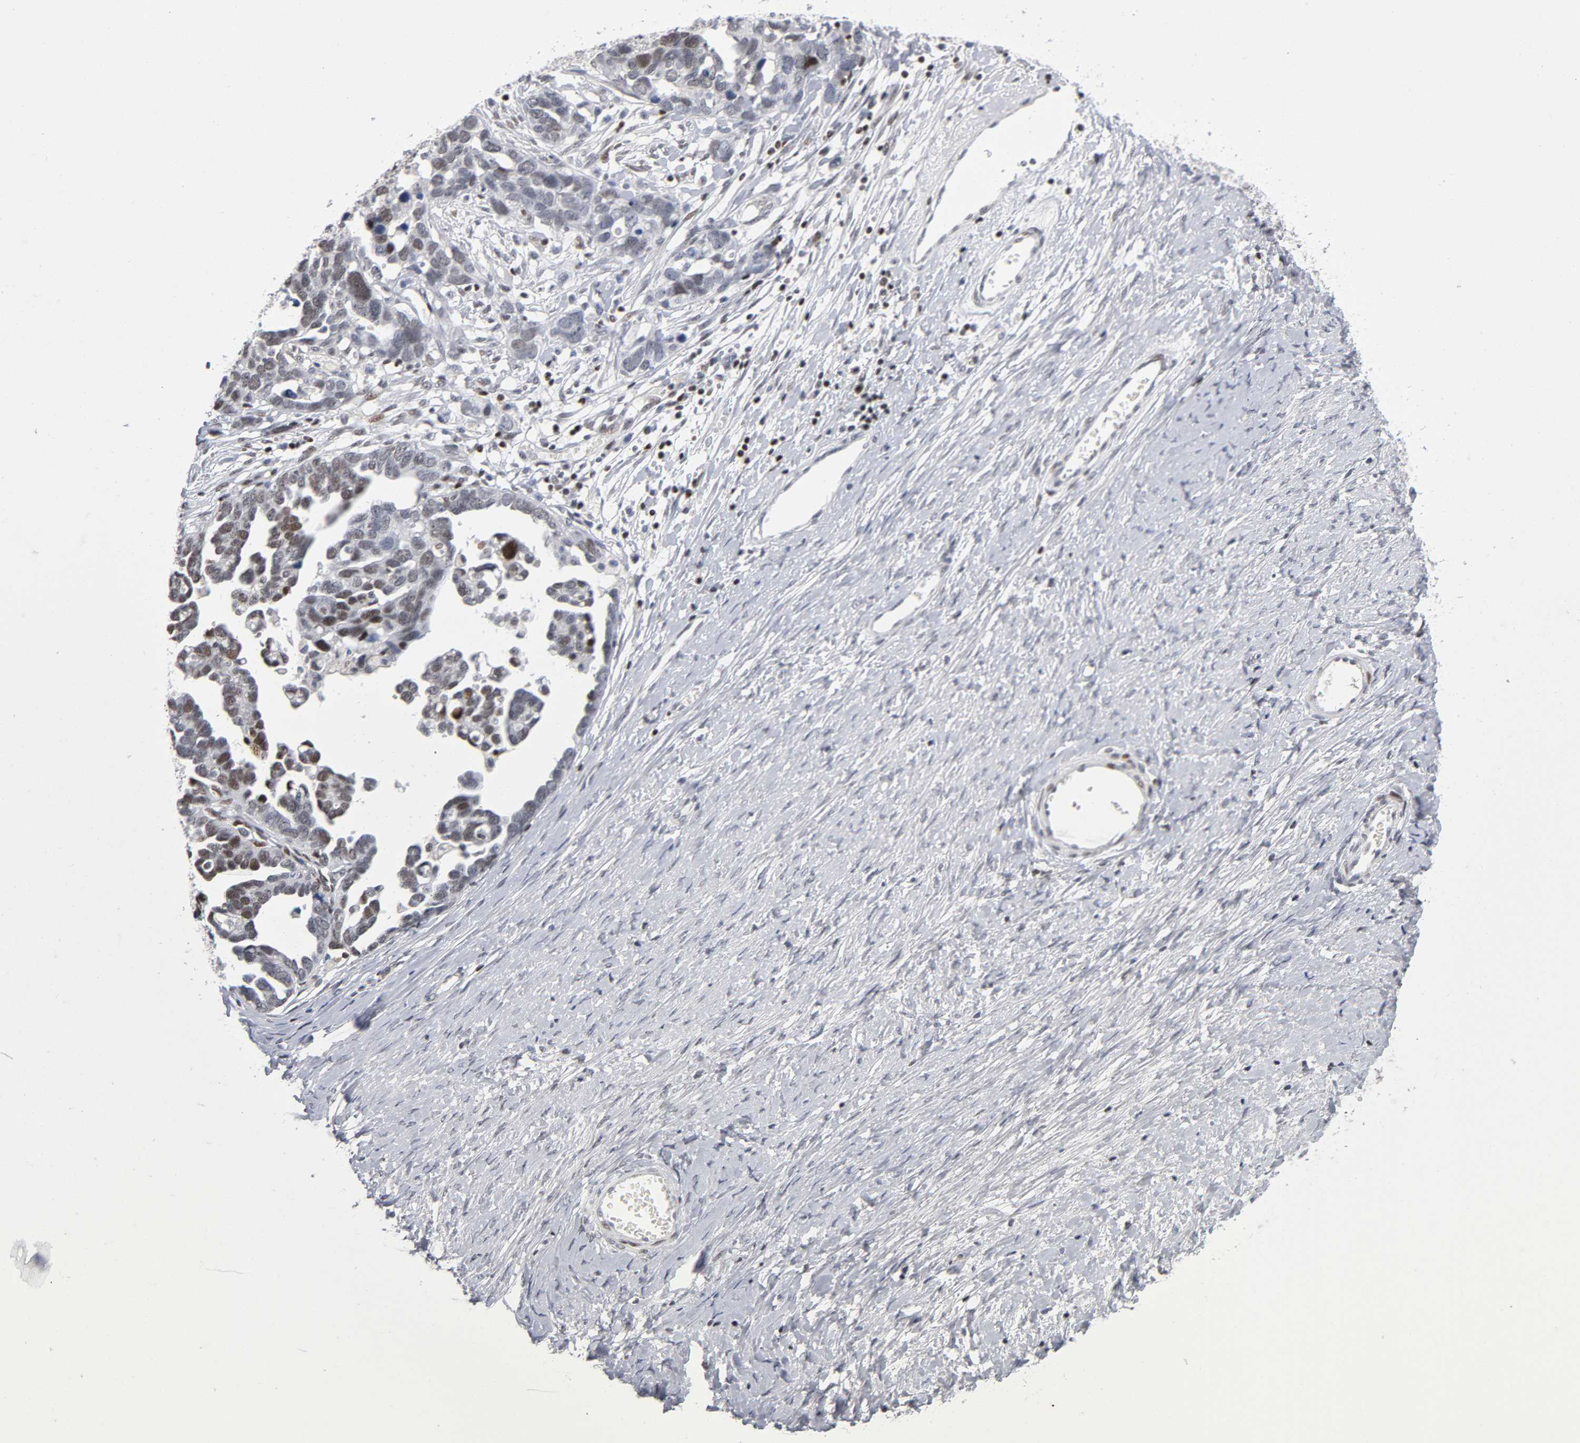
{"staining": {"intensity": "moderate", "quantity": ">75%", "location": "nuclear"}, "tissue": "ovarian cancer", "cell_type": "Tumor cells", "image_type": "cancer", "snomed": [{"axis": "morphology", "description": "Cystadenocarcinoma, serous, NOS"}, {"axis": "topography", "description": "Ovary"}], "caption": "The micrograph exhibits staining of serous cystadenocarcinoma (ovarian), revealing moderate nuclear protein staining (brown color) within tumor cells.", "gene": "SP3", "patient": {"sex": "female", "age": 54}}